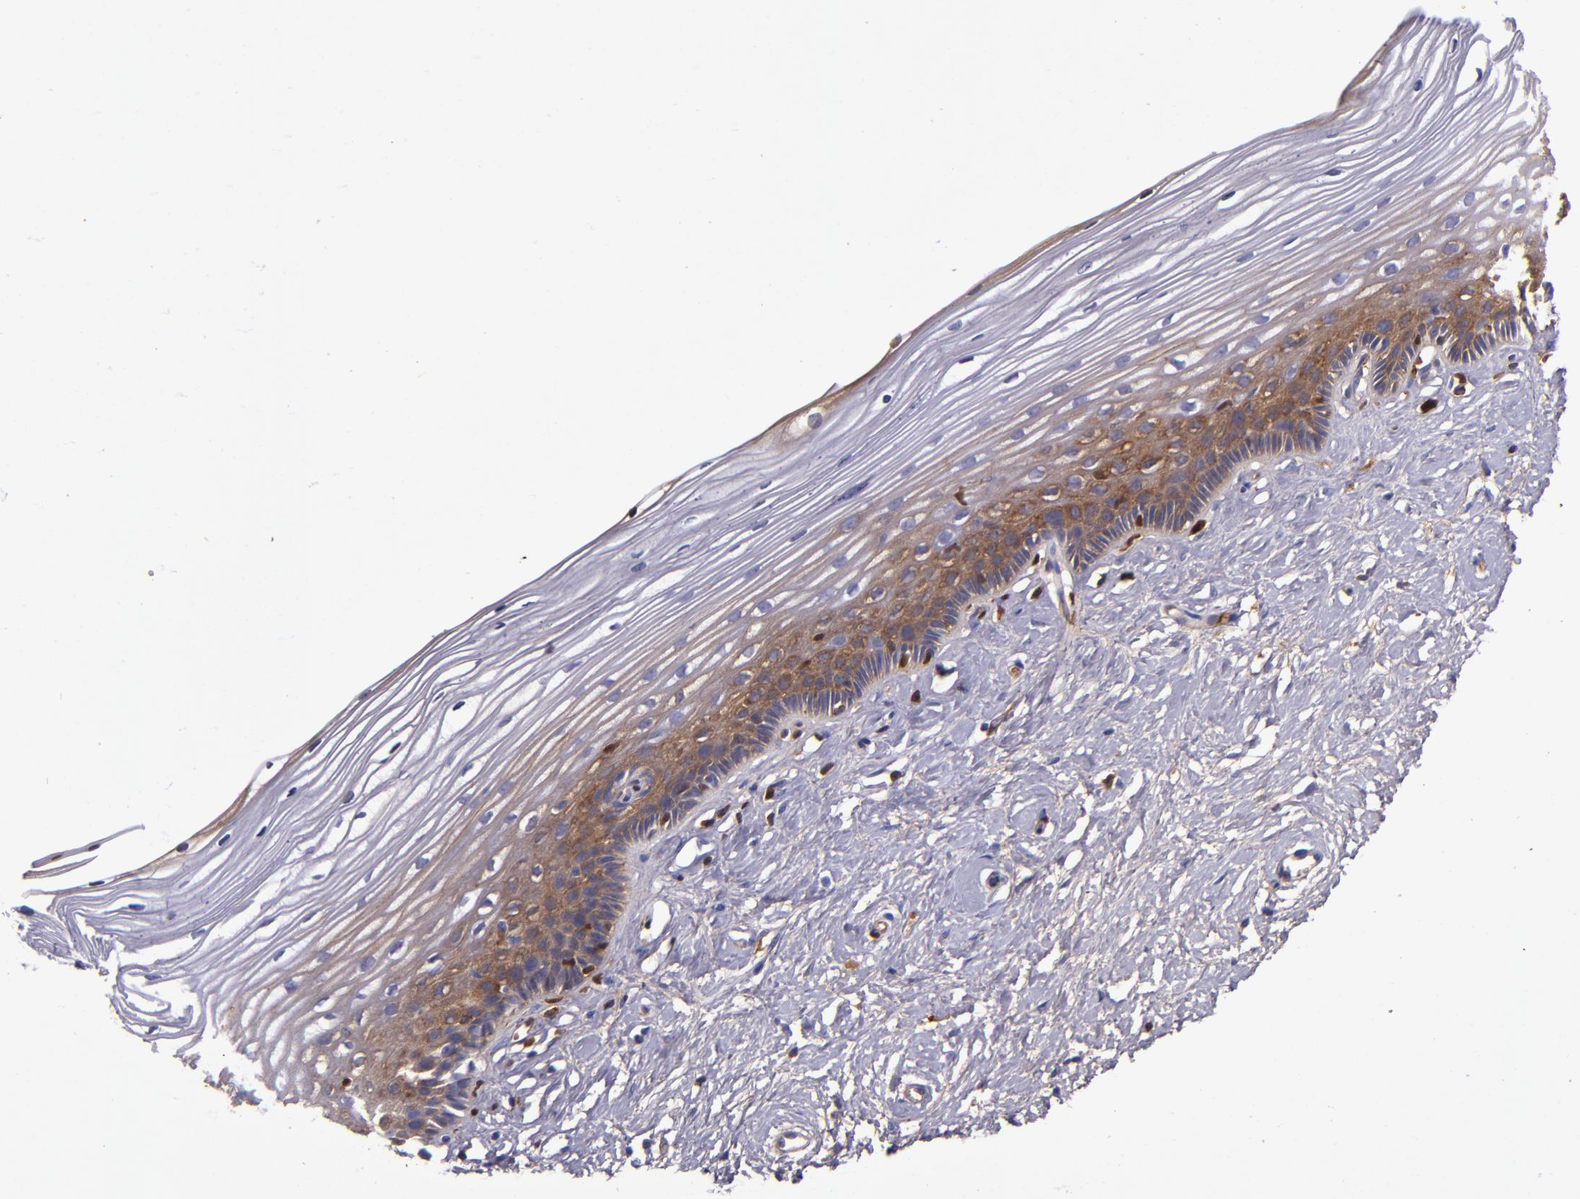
{"staining": {"intensity": "strong", "quantity": "25%-75%", "location": "cytoplasmic/membranous"}, "tissue": "cervix", "cell_type": "Glandular cells", "image_type": "normal", "snomed": [{"axis": "morphology", "description": "Normal tissue, NOS"}, {"axis": "topography", "description": "Cervix"}], "caption": "Immunohistochemistry micrograph of benign cervix stained for a protein (brown), which exhibits high levels of strong cytoplasmic/membranous staining in about 25%-75% of glandular cells.", "gene": "CLEC3B", "patient": {"sex": "female", "age": 40}}